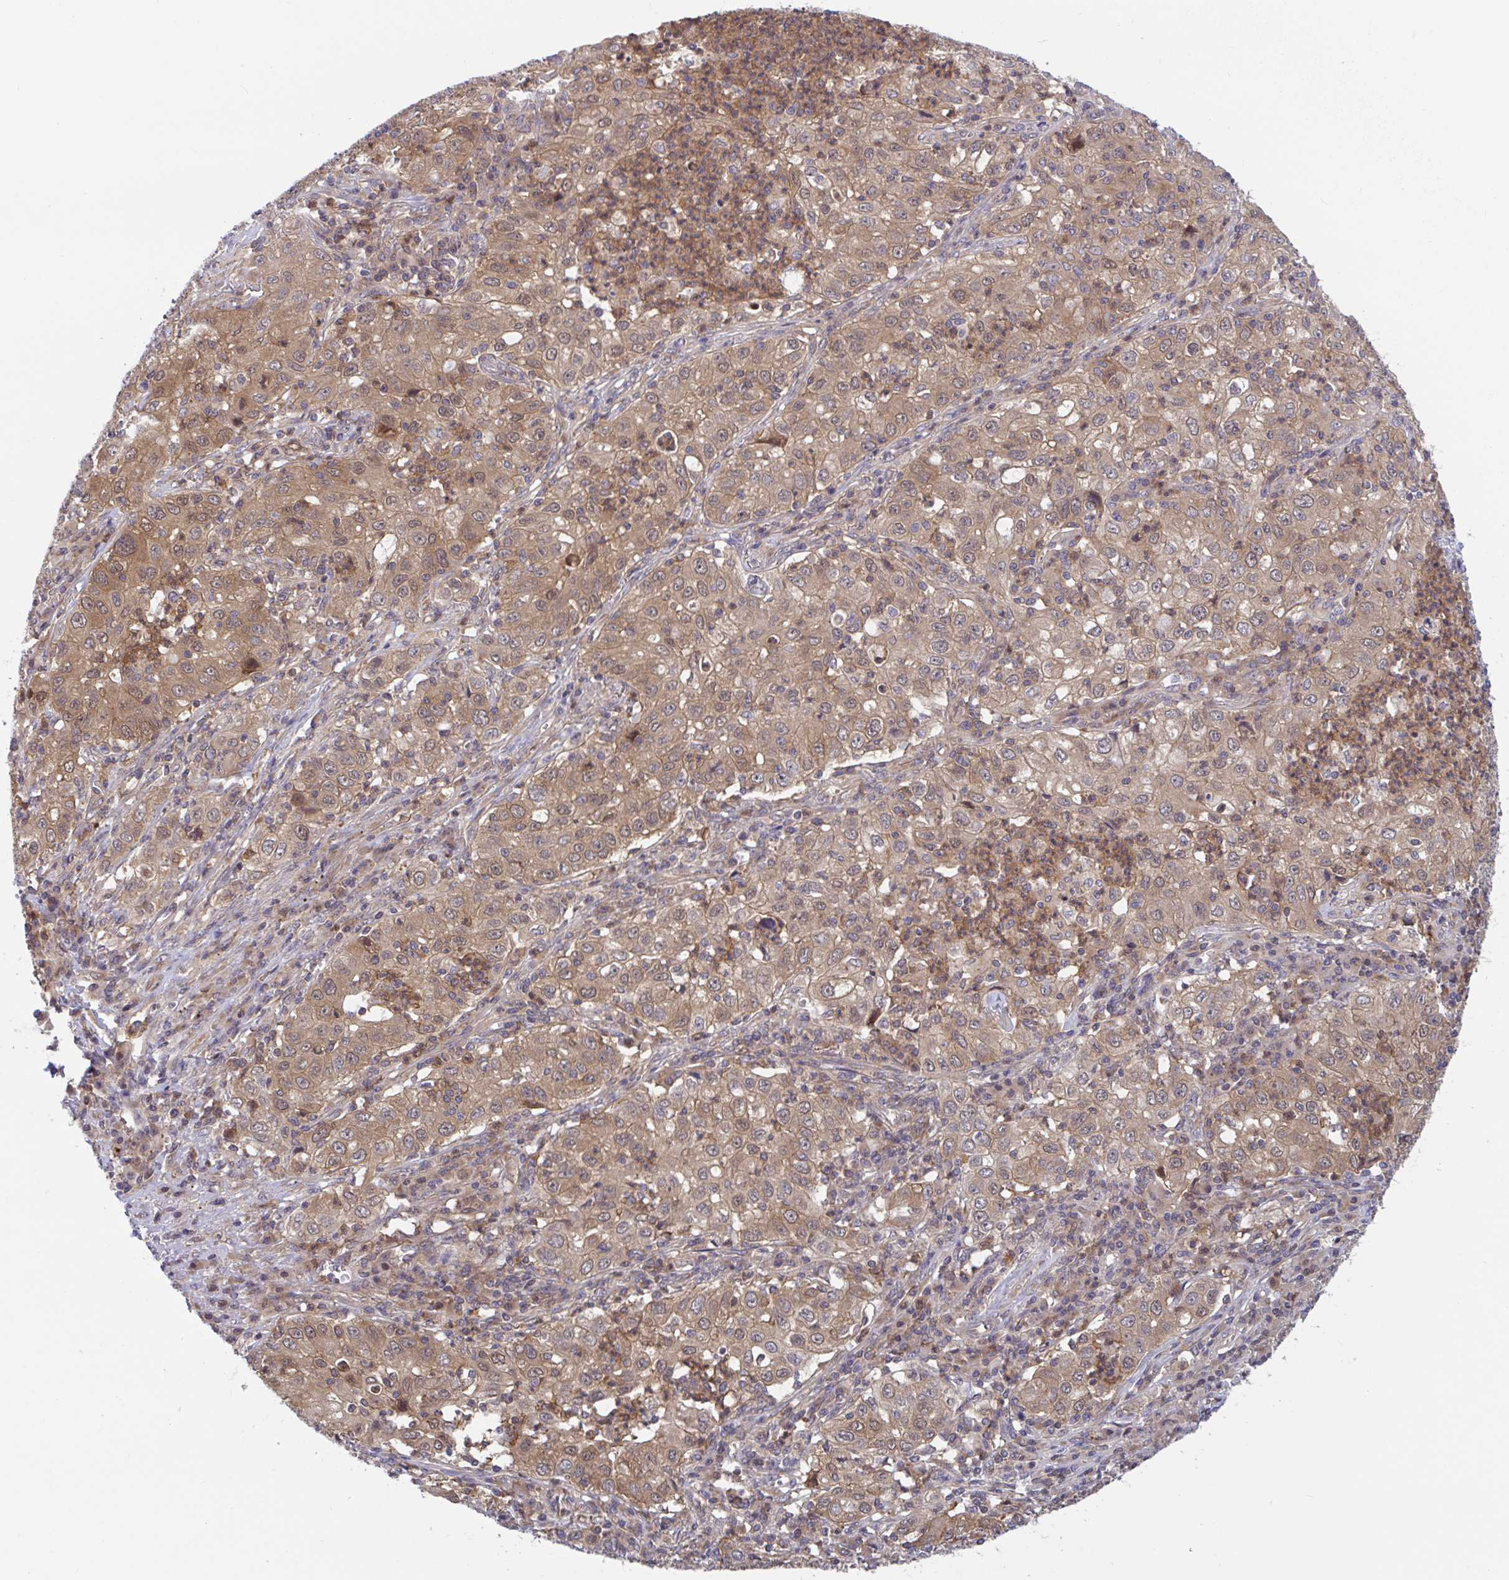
{"staining": {"intensity": "moderate", "quantity": ">75%", "location": "cytoplasmic/membranous,nuclear"}, "tissue": "lung cancer", "cell_type": "Tumor cells", "image_type": "cancer", "snomed": [{"axis": "morphology", "description": "Squamous cell carcinoma, NOS"}, {"axis": "topography", "description": "Lung"}], "caption": "The photomicrograph demonstrates staining of squamous cell carcinoma (lung), revealing moderate cytoplasmic/membranous and nuclear protein staining (brown color) within tumor cells.", "gene": "LMNTD2", "patient": {"sex": "male", "age": 71}}